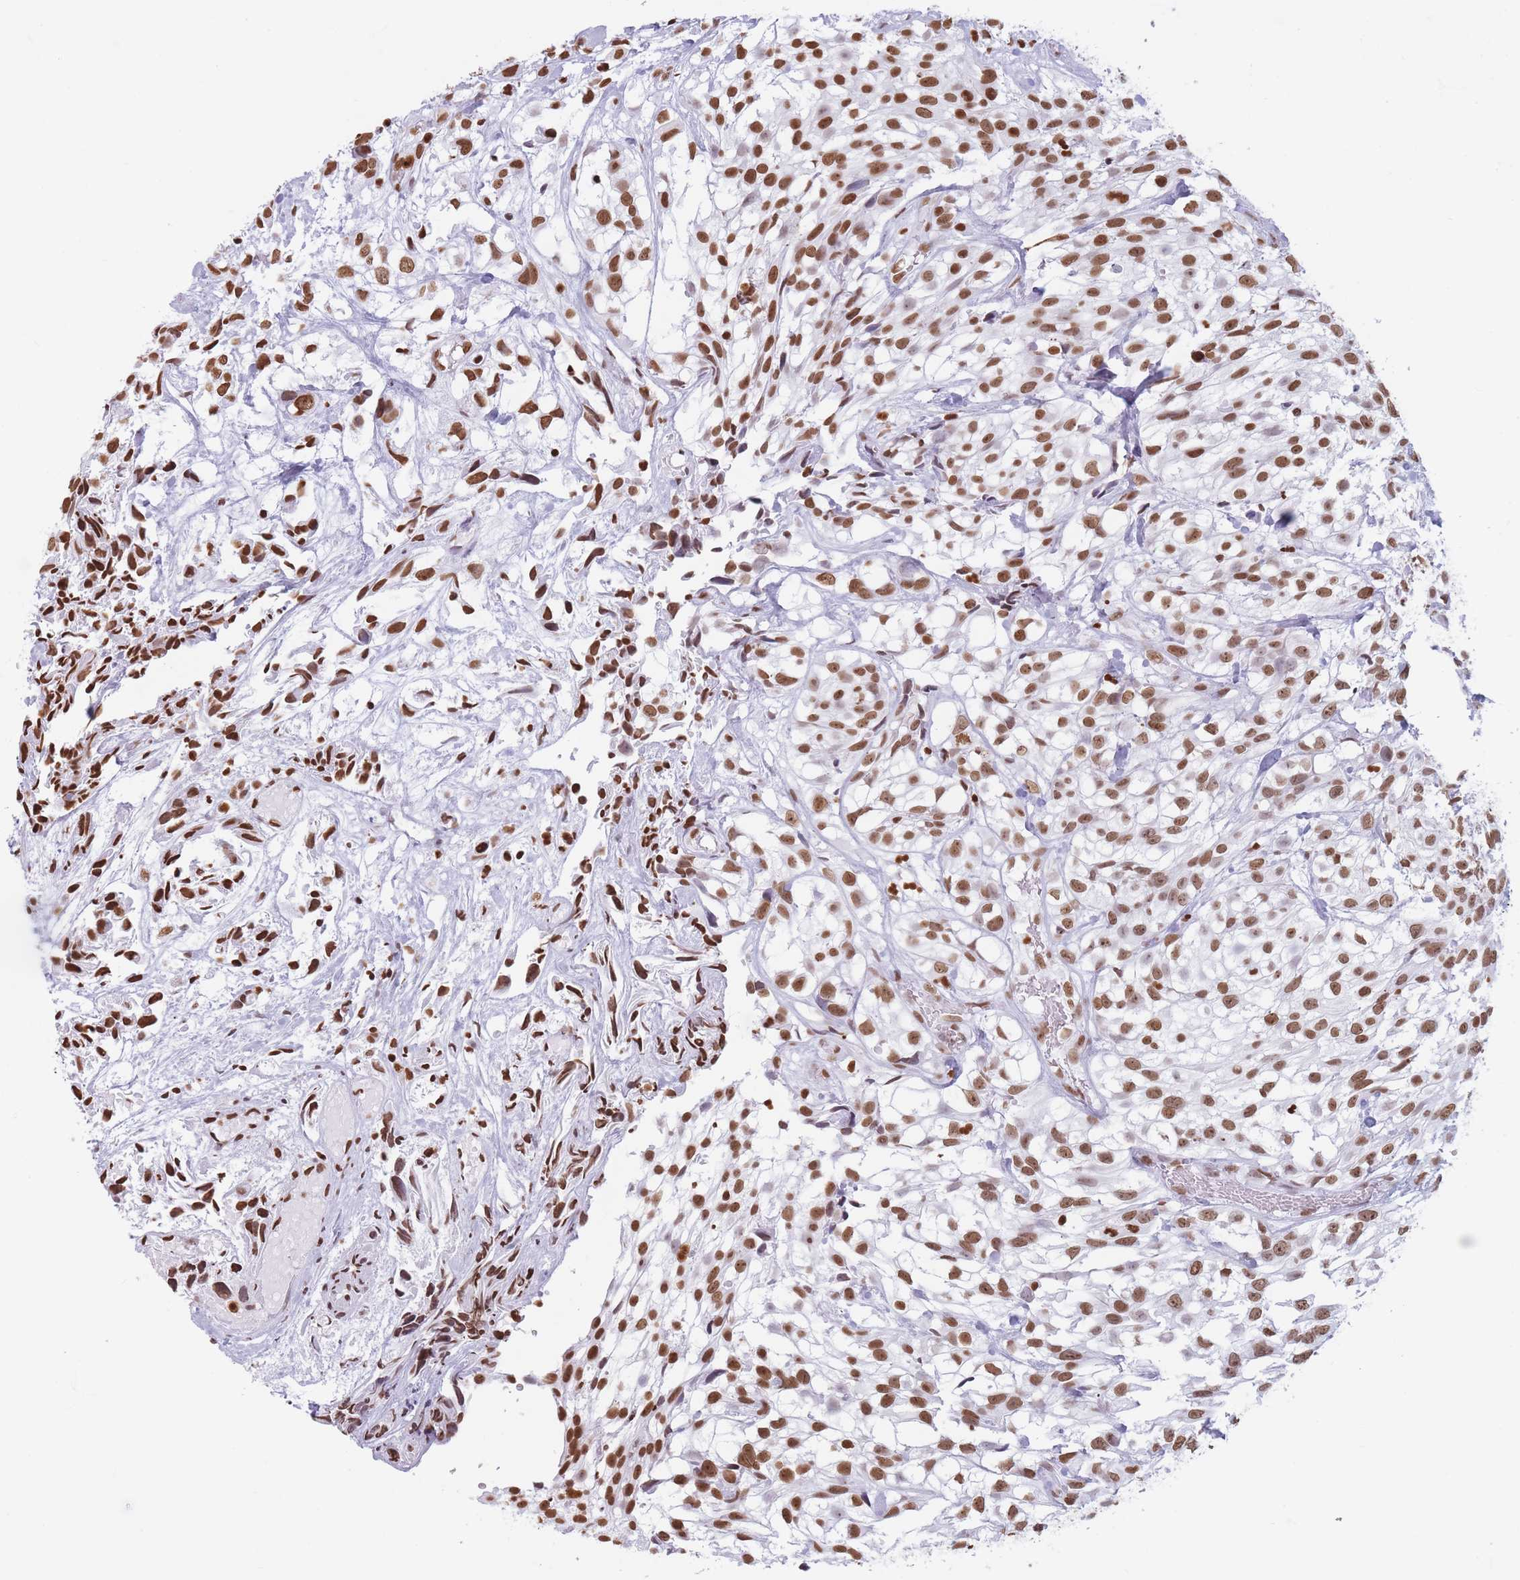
{"staining": {"intensity": "moderate", "quantity": ">75%", "location": "nuclear"}, "tissue": "urothelial cancer", "cell_type": "Tumor cells", "image_type": "cancer", "snomed": [{"axis": "morphology", "description": "Urothelial carcinoma, High grade"}, {"axis": "topography", "description": "Urinary bladder"}], "caption": "DAB (3,3'-diaminobenzidine) immunohistochemical staining of urothelial cancer shows moderate nuclear protein positivity in about >75% of tumor cells.", "gene": "RYK", "patient": {"sex": "male", "age": 56}}